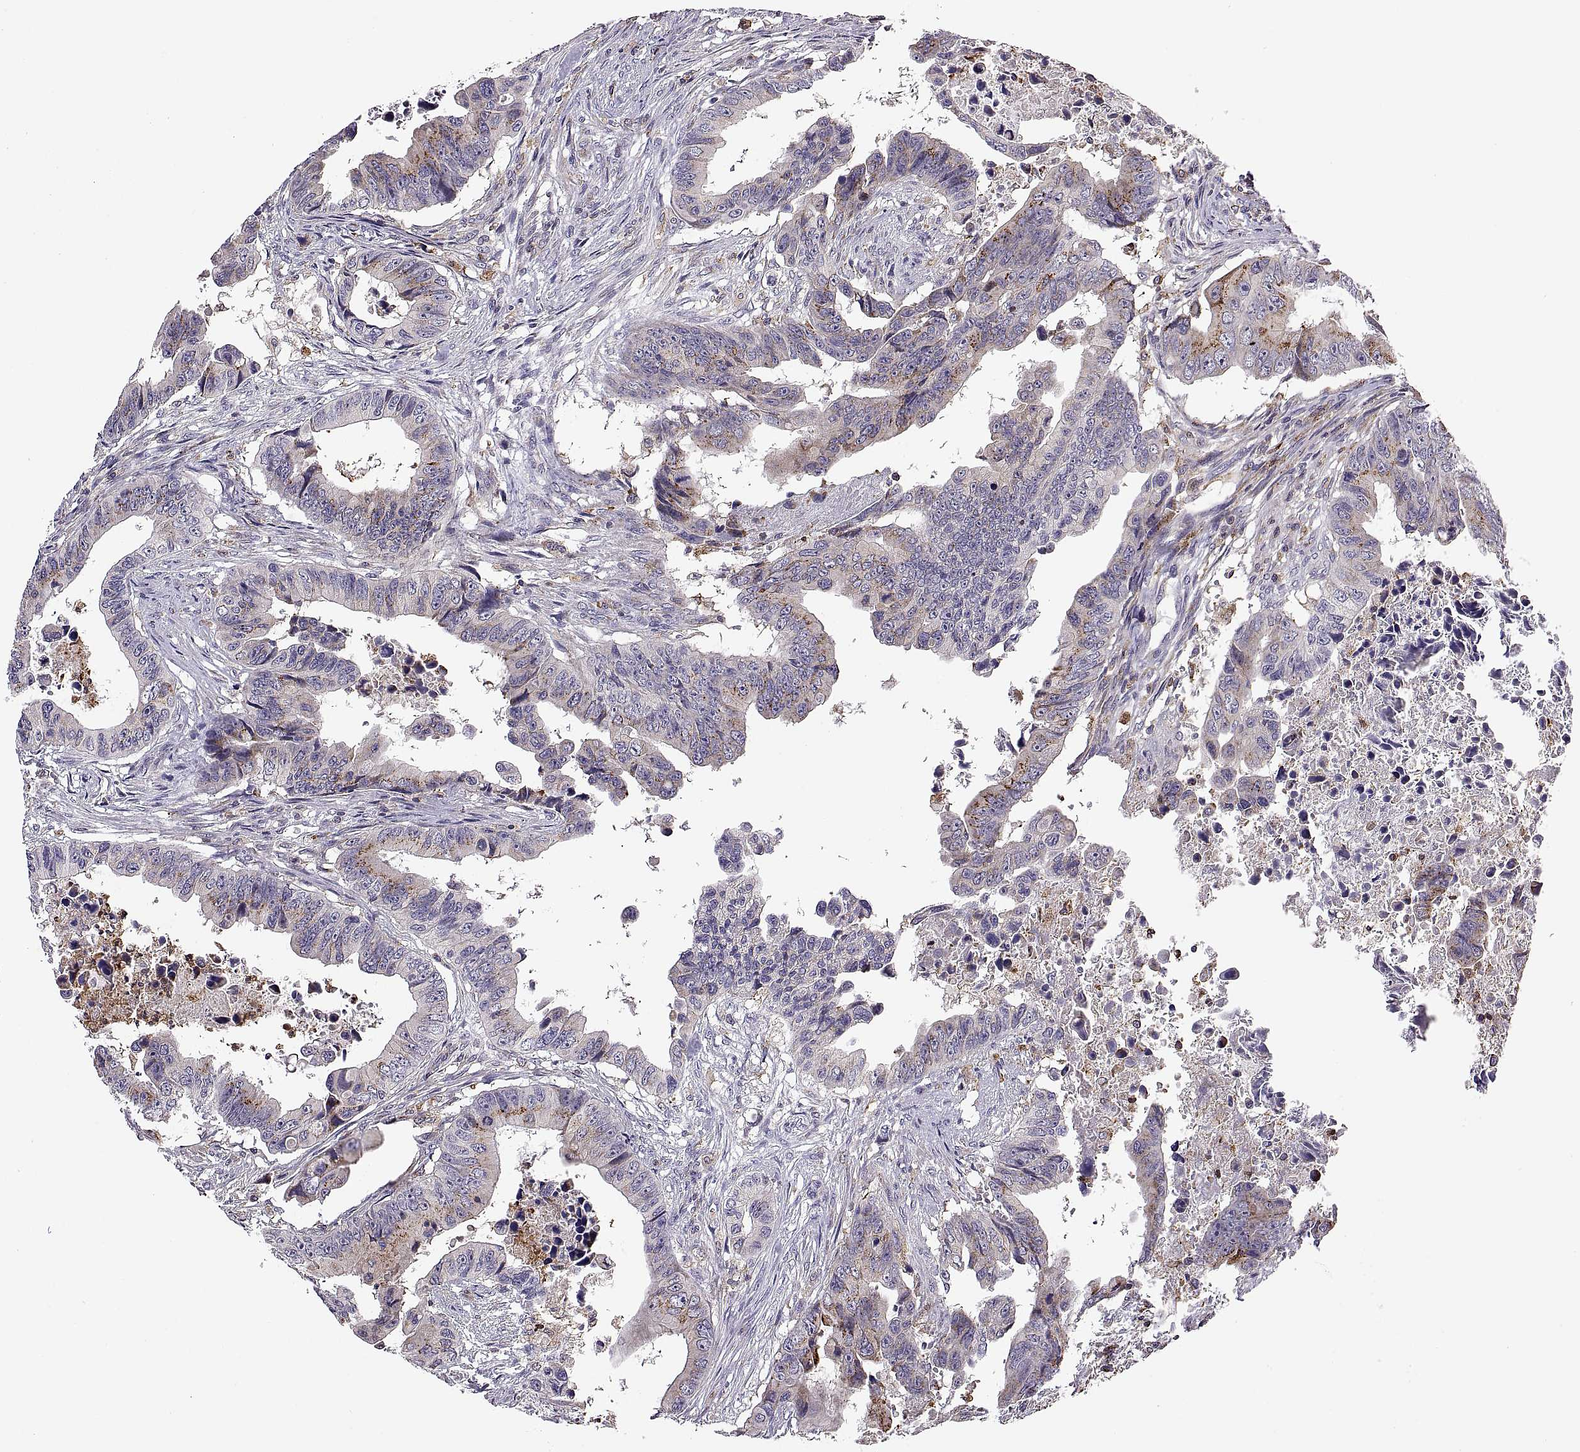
{"staining": {"intensity": "strong", "quantity": "<25%", "location": "cytoplasmic/membranous"}, "tissue": "colorectal cancer", "cell_type": "Tumor cells", "image_type": "cancer", "snomed": [{"axis": "morphology", "description": "Adenocarcinoma, NOS"}, {"axis": "topography", "description": "Colon"}], "caption": "Protein staining demonstrates strong cytoplasmic/membranous staining in about <25% of tumor cells in colorectal adenocarcinoma. (Stains: DAB in brown, nuclei in blue, Microscopy: brightfield microscopy at high magnification).", "gene": "ACAP1", "patient": {"sex": "female", "age": 87}}